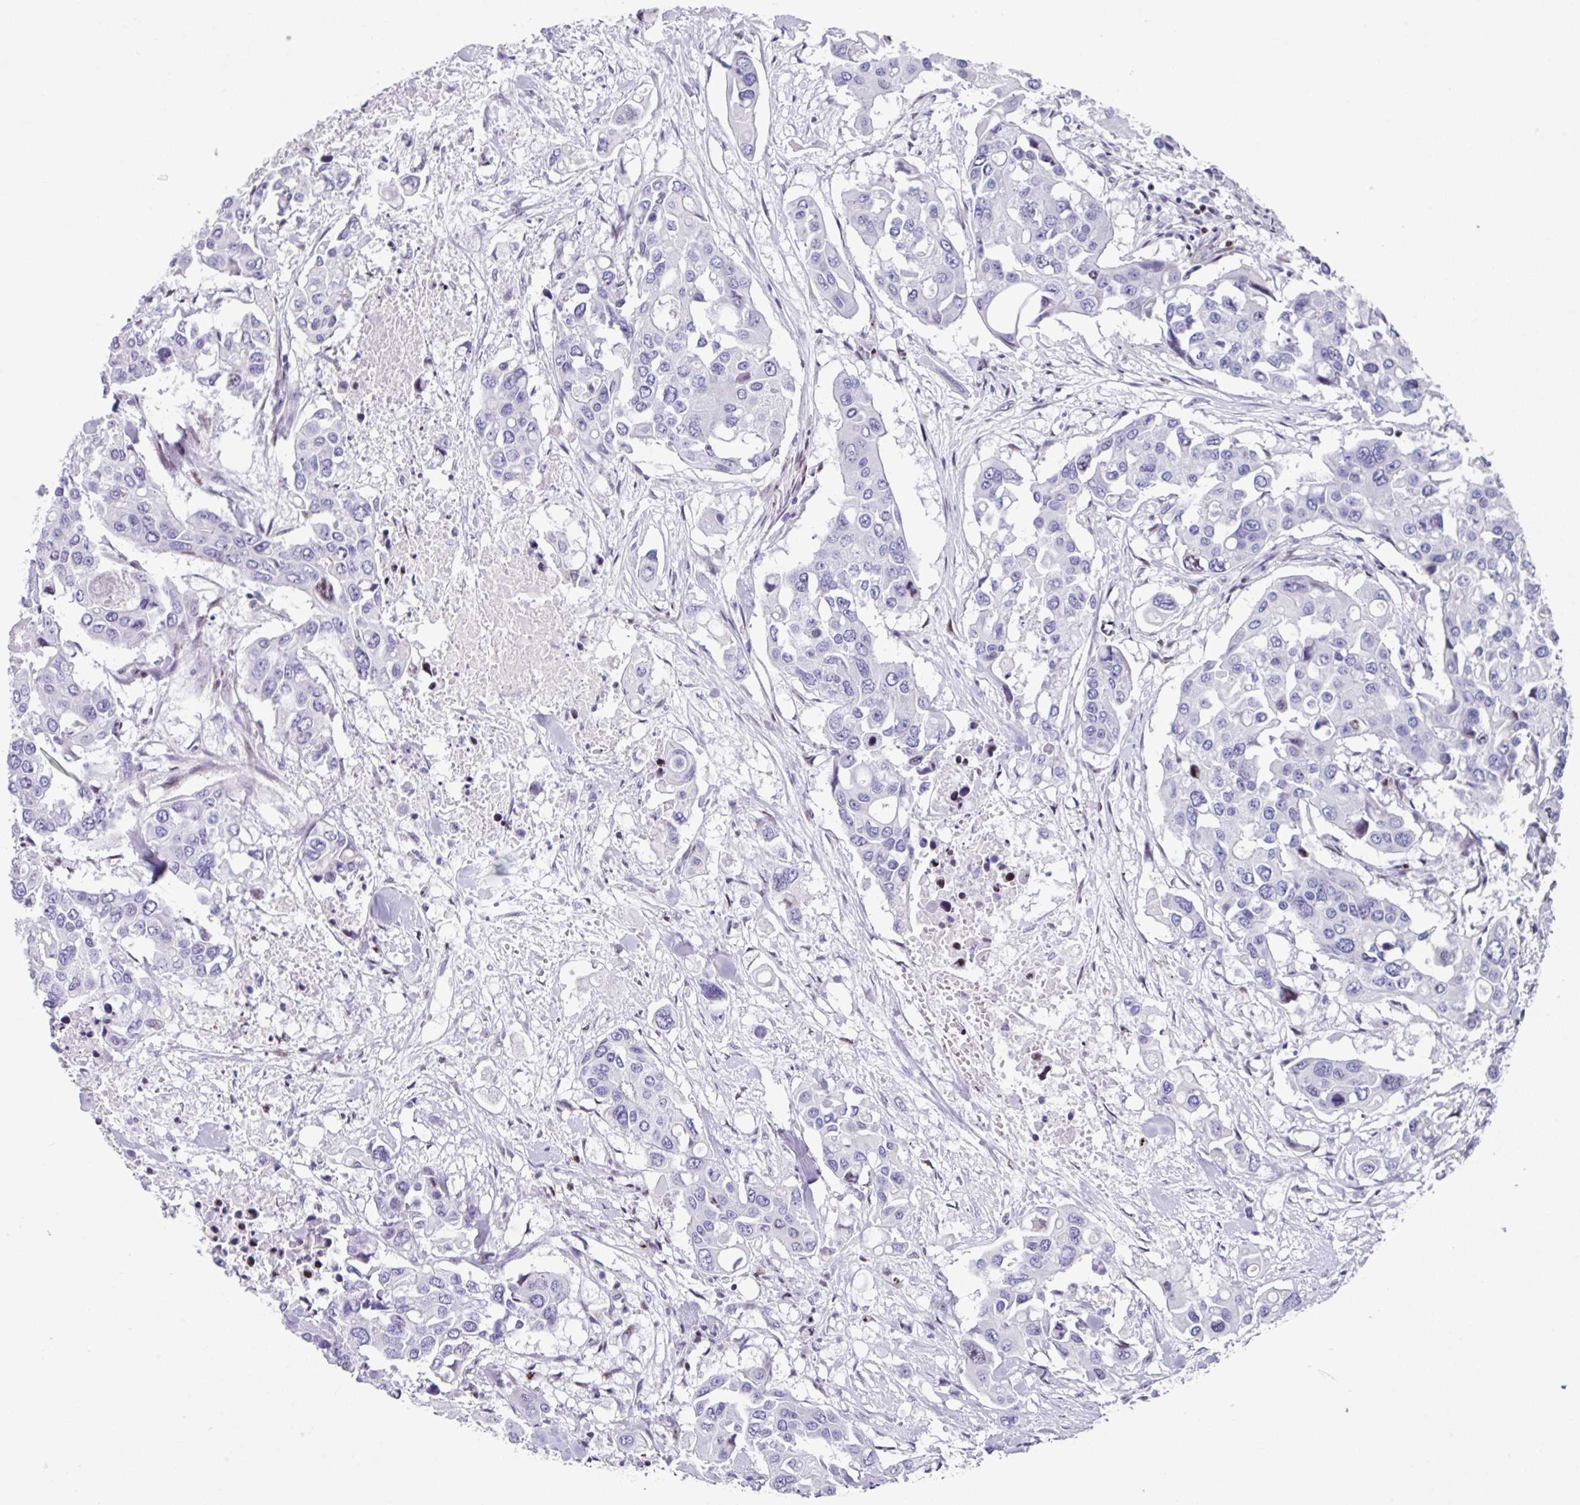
{"staining": {"intensity": "negative", "quantity": "none", "location": "none"}, "tissue": "colorectal cancer", "cell_type": "Tumor cells", "image_type": "cancer", "snomed": [{"axis": "morphology", "description": "Adenocarcinoma, NOS"}, {"axis": "topography", "description": "Colon"}], "caption": "The histopathology image displays no staining of tumor cells in colorectal adenocarcinoma.", "gene": "TCF3", "patient": {"sex": "male", "age": 77}}